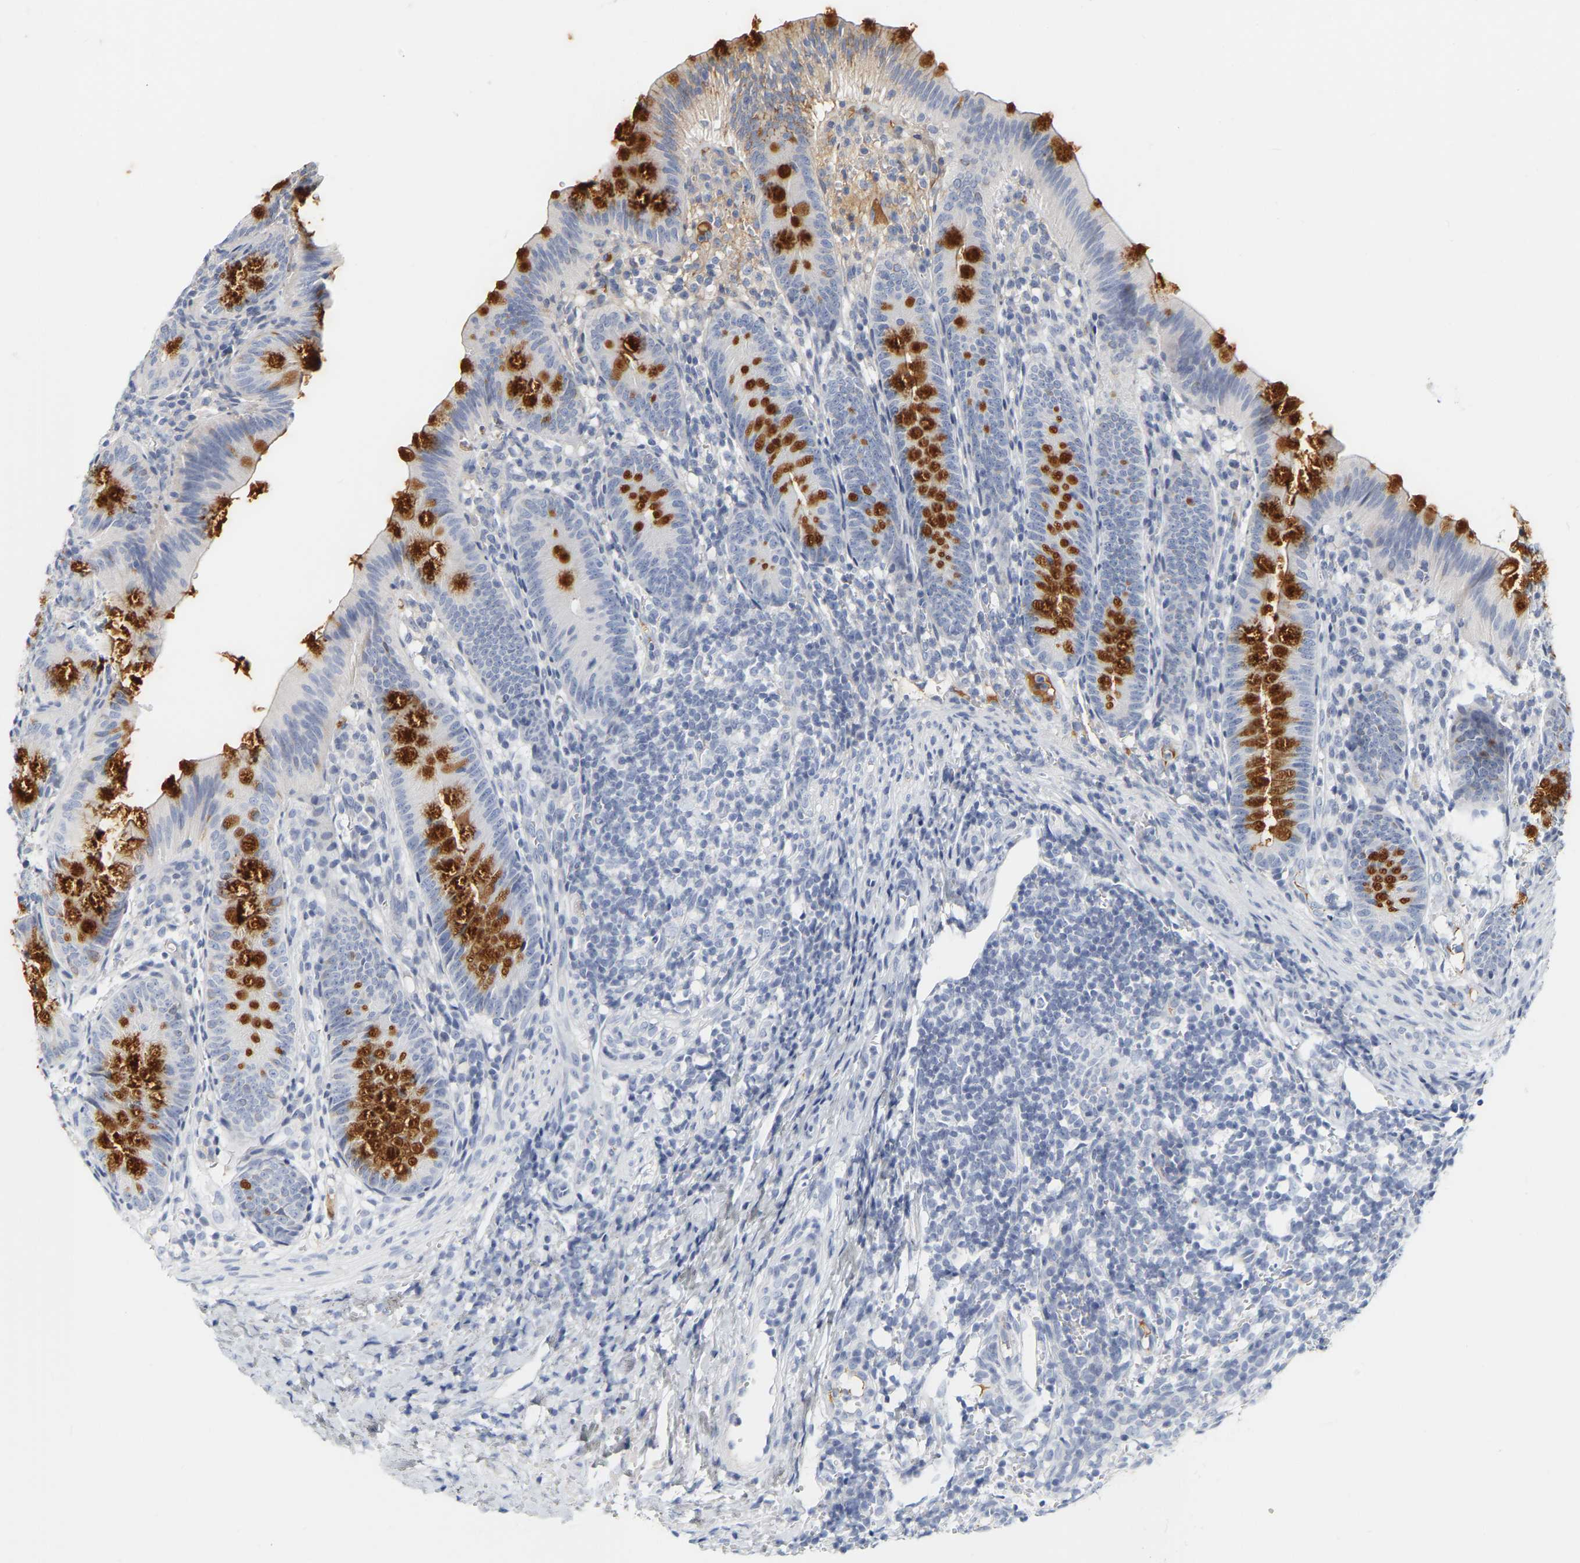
{"staining": {"intensity": "strong", "quantity": "<25%", "location": "cytoplasmic/membranous"}, "tissue": "appendix", "cell_type": "Glandular cells", "image_type": "normal", "snomed": [{"axis": "morphology", "description": "Normal tissue, NOS"}, {"axis": "topography", "description": "Appendix"}], "caption": "Immunohistochemical staining of normal appendix shows <25% levels of strong cytoplasmic/membranous protein staining in approximately <25% of glandular cells.", "gene": "GNAS", "patient": {"sex": "male", "age": 1}}